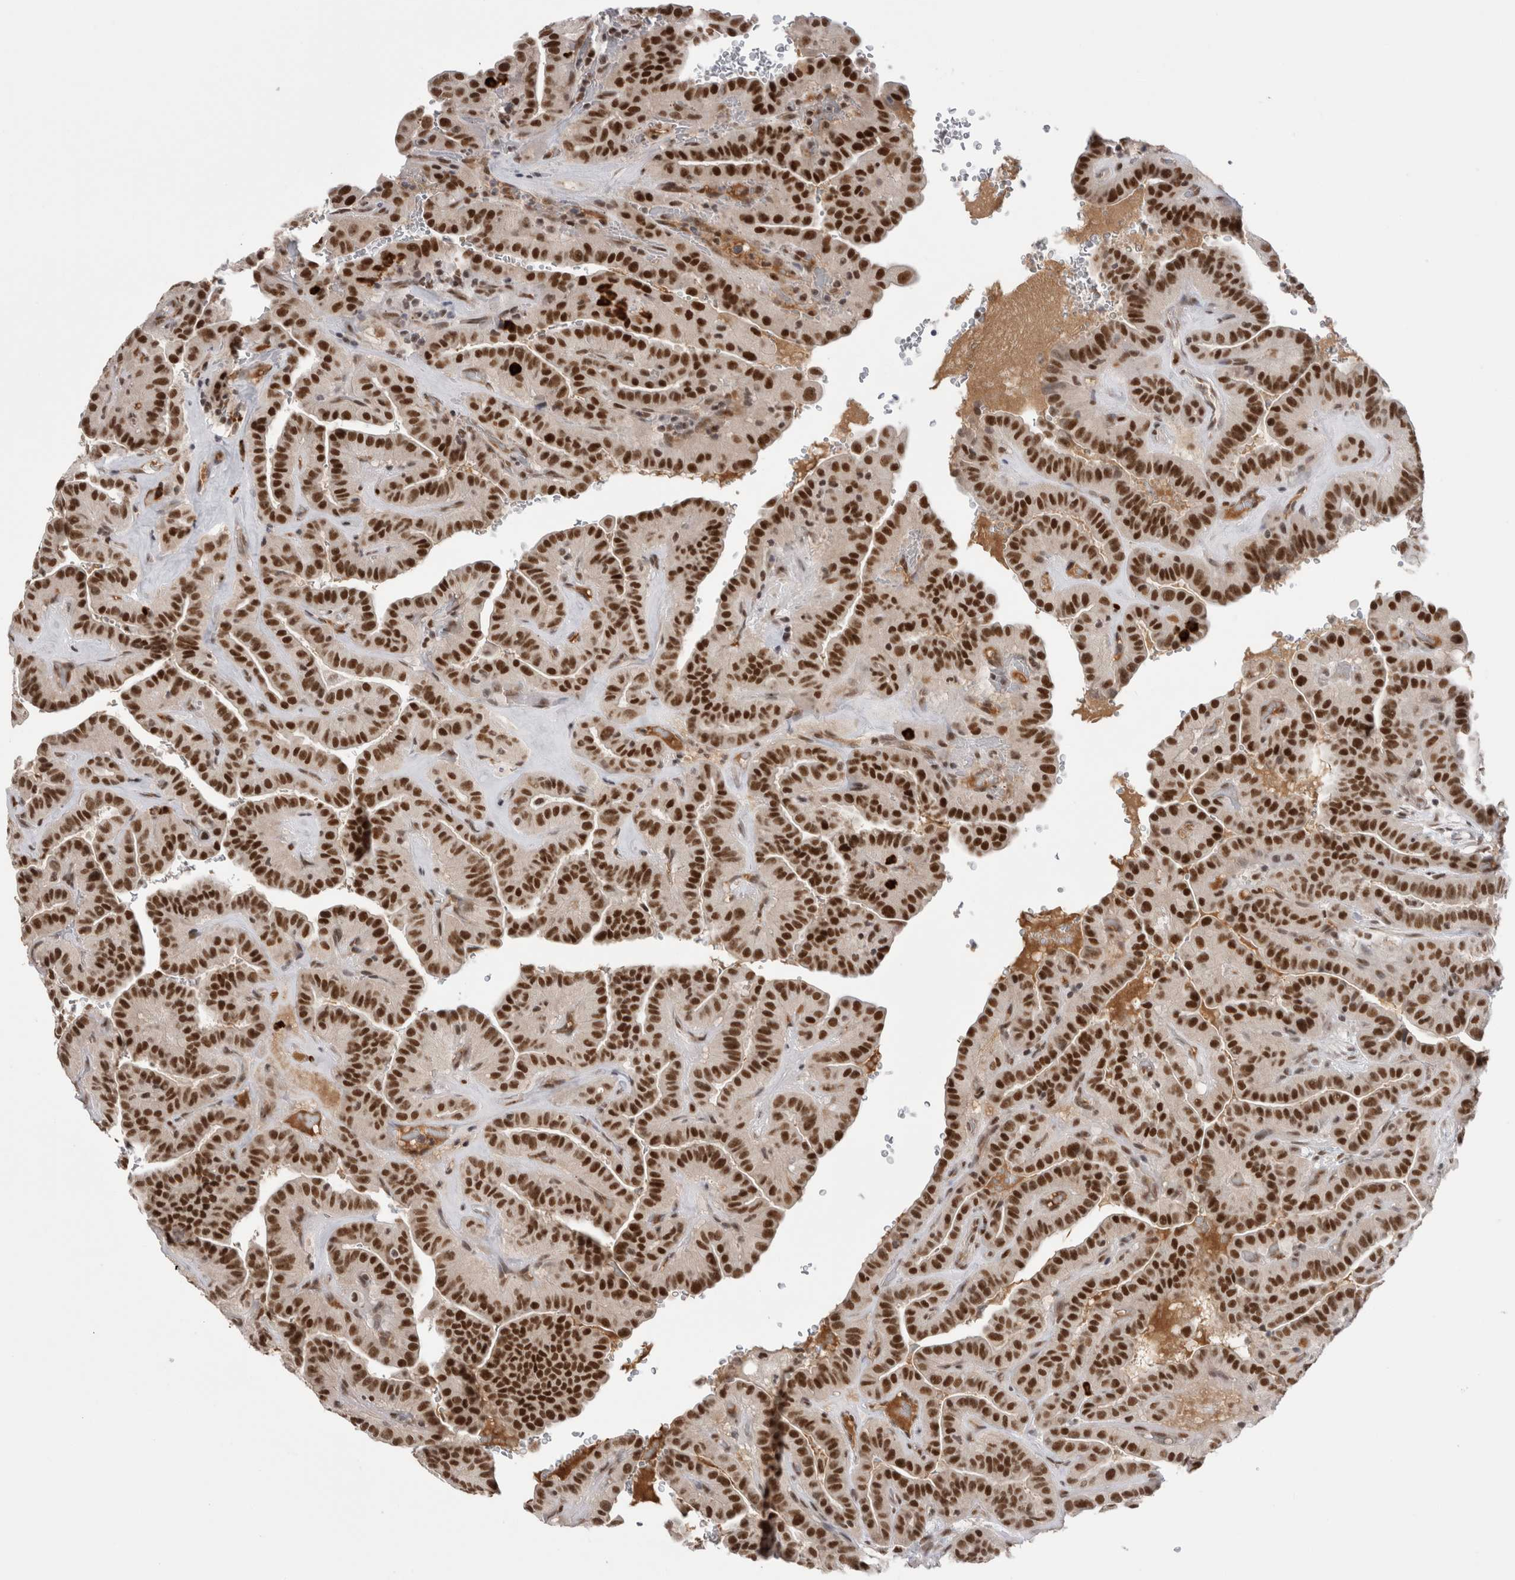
{"staining": {"intensity": "strong", "quantity": ">75%", "location": "nuclear"}, "tissue": "thyroid cancer", "cell_type": "Tumor cells", "image_type": "cancer", "snomed": [{"axis": "morphology", "description": "Papillary adenocarcinoma, NOS"}, {"axis": "topography", "description": "Thyroid gland"}], "caption": "An IHC micrograph of neoplastic tissue is shown. Protein staining in brown labels strong nuclear positivity in thyroid cancer (papillary adenocarcinoma) within tumor cells.", "gene": "ZNF24", "patient": {"sex": "male", "age": 77}}